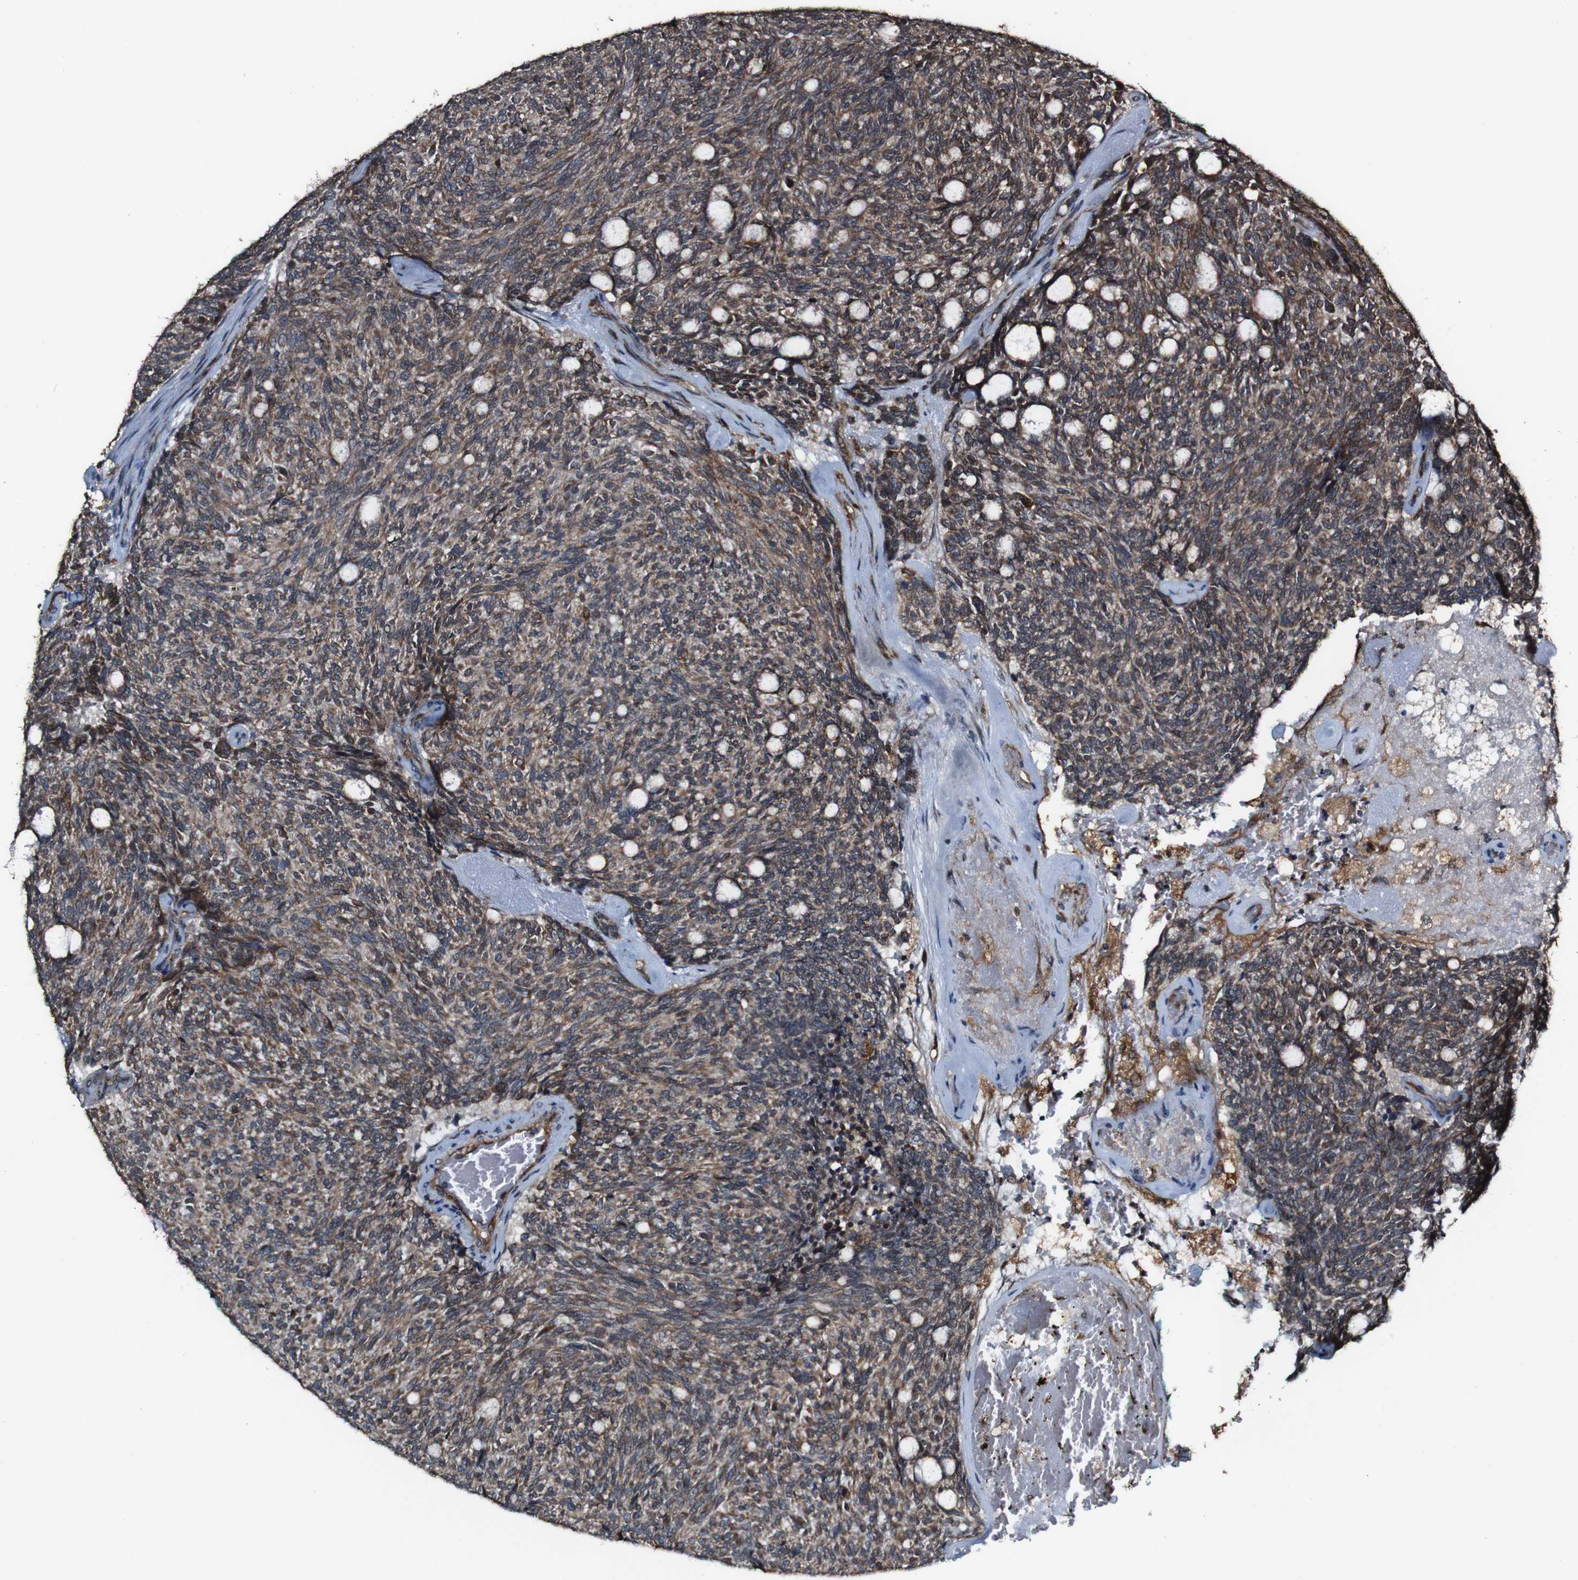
{"staining": {"intensity": "moderate", "quantity": ">75%", "location": "cytoplasmic/membranous"}, "tissue": "carcinoid", "cell_type": "Tumor cells", "image_type": "cancer", "snomed": [{"axis": "morphology", "description": "Carcinoid, malignant, NOS"}, {"axis": "topography", "description": "Pancreas"}], "caption": "Protein staining exhibits moderate cytoplasmic/membranous expression in about >75% of tumor cells in carcinoid (malignant).", "gene": "BTN3A3", "patient": {"sex": "female", "age": 54}}